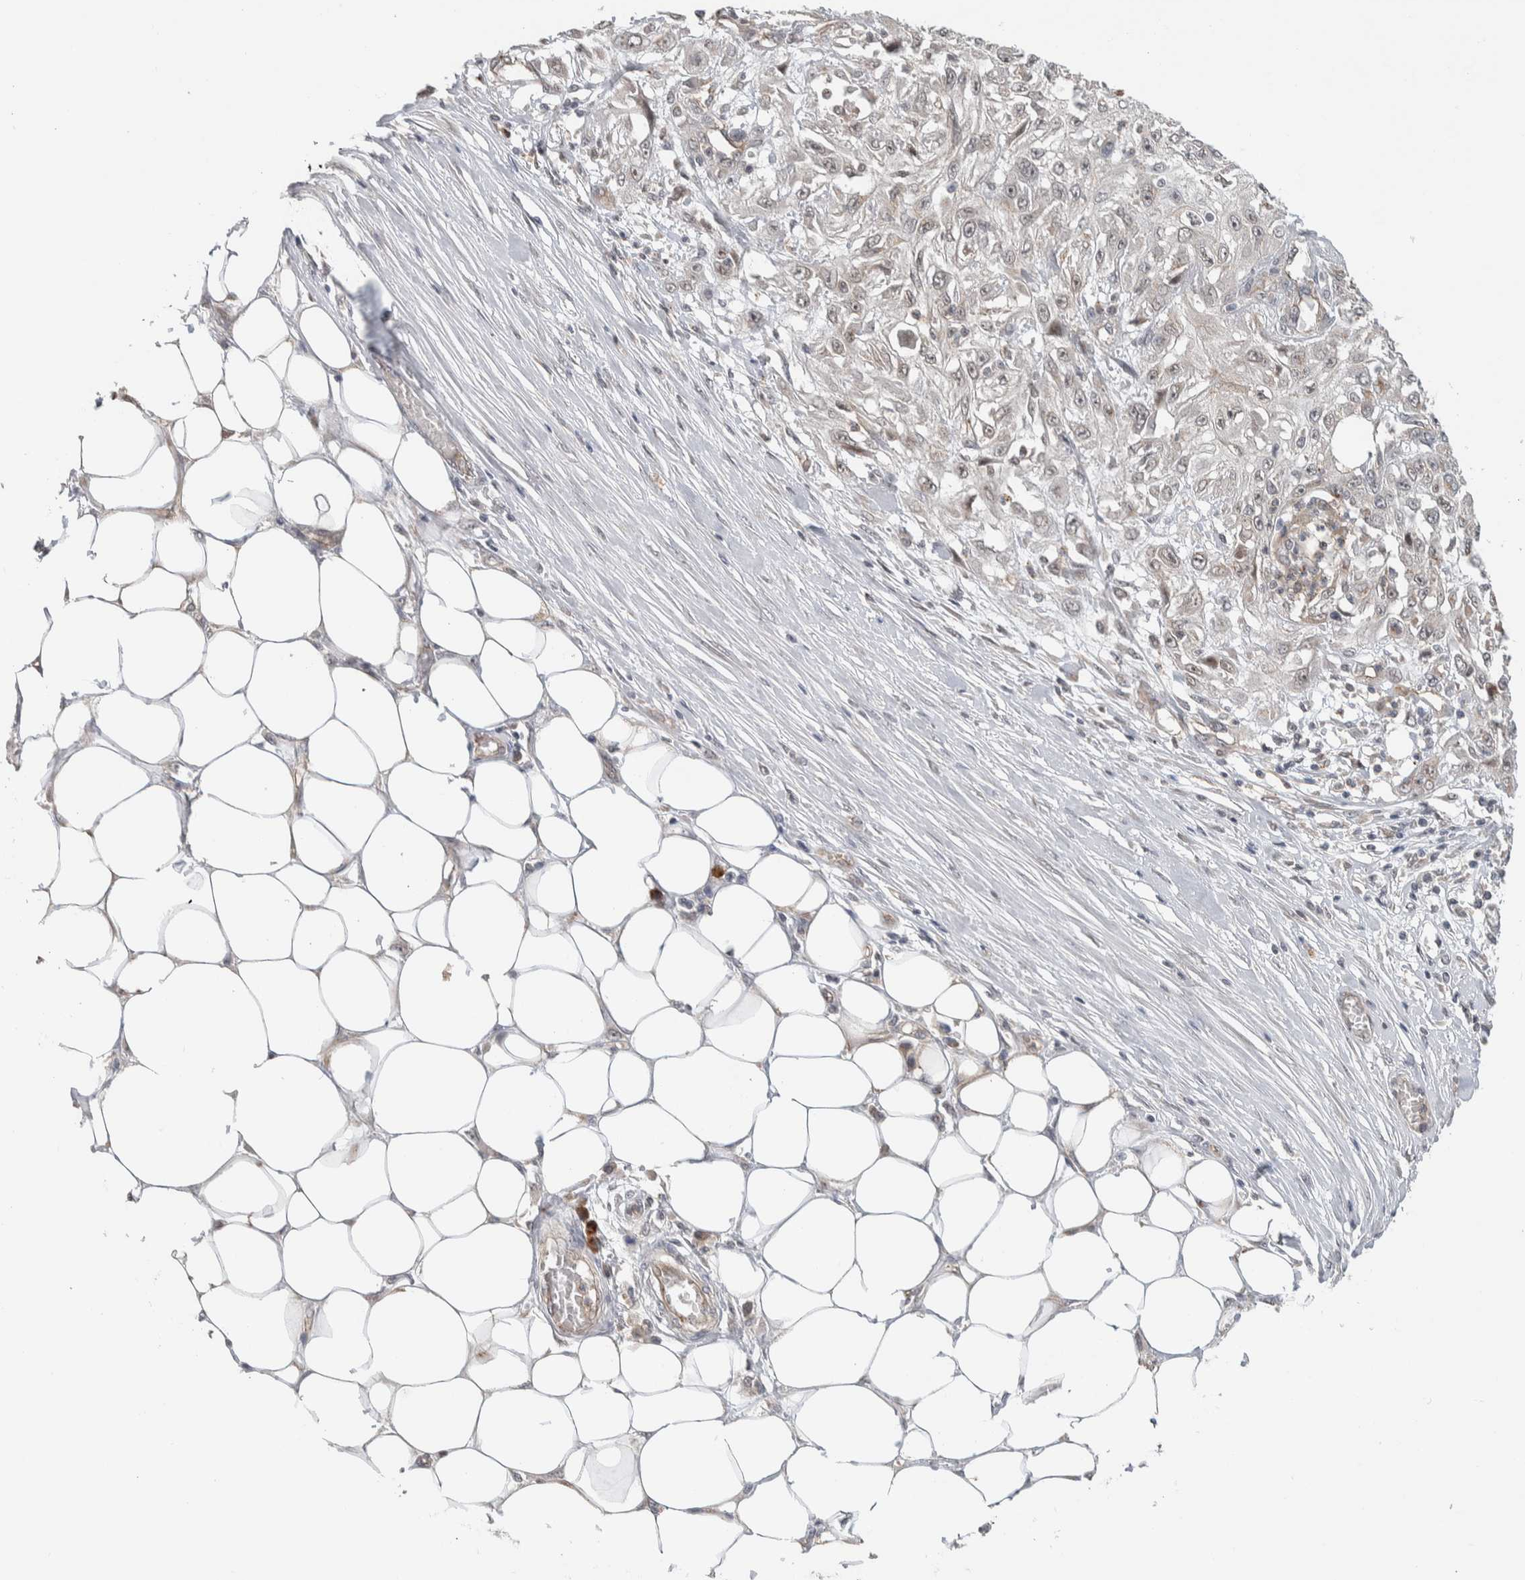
{"staining": {"intensity": "weak", "quantity": "<25%", "location": "cytoplasmic/membranous,nuclear"}, "tissue": "skin cancer", "cell_type": "Tumor cells", "image_type": "cancer", "snomed": [{"axis": "morphology", "description": "Squamous cell carcinoma, NOS"}, {"axis": "morphology", "description": "Squamous cell carcinoma, metastatic, NOS"}, {"axis": "topography", "description": "Skin"}, {"axis": "topography", "description": "Lymph node"}], "caption": "Tumor cells show no significant protein positivity in skin metastatic squamous cell carcinoma. (Immunohistochemistry, brightfield microscopy, high magnification).", "gene": "DEPTOR", "patient": {"sex": "male", "age": 75}}